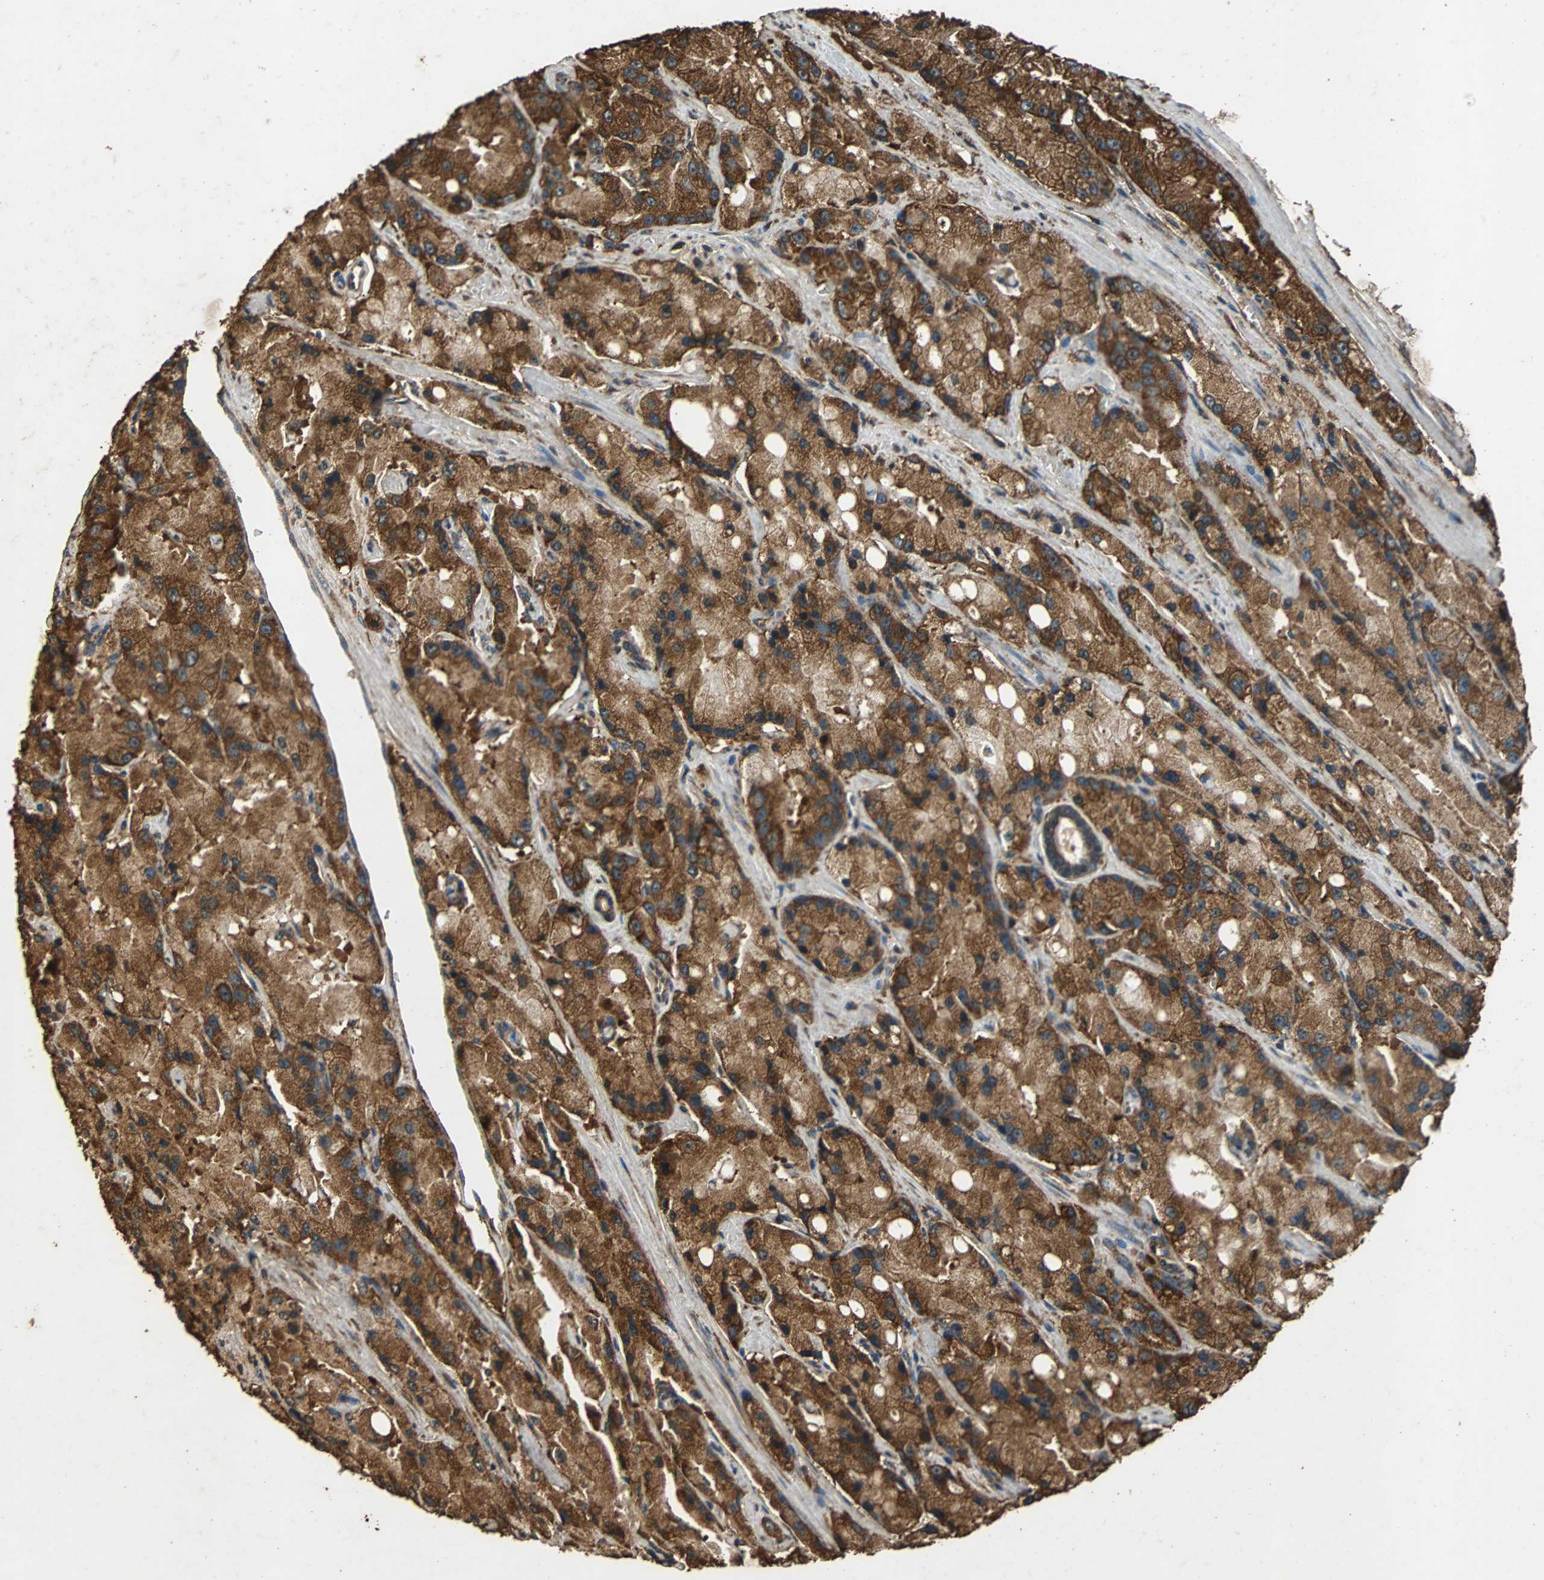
{"staining": {"intensity": "strong", "quantity": ">75%", "location": "cytoplasmic/membranous"}, "tissue": "prostate cancer", "cell_type": "Tumor cells", "image_type": "cancer", "snomed": [{"axis": "morphology", "description": "Adenocarcinoma, High grade"}, {"axis": "topography", "description": "Prostate"}], "caption": "Tumor cells exhibit high levels of strong cytoplasmic/membranous staining in about >75% of cells in prostate high-grade adenocarcinoma. The protein of interest is stained brown, and the nuclei are stained in blue (DAB (3,3'-diaminobenzidine) IHC with brightfield microscopy, high magnification).", "gene": "NAA10", "patient": {"sex": "male", "age": 58}}